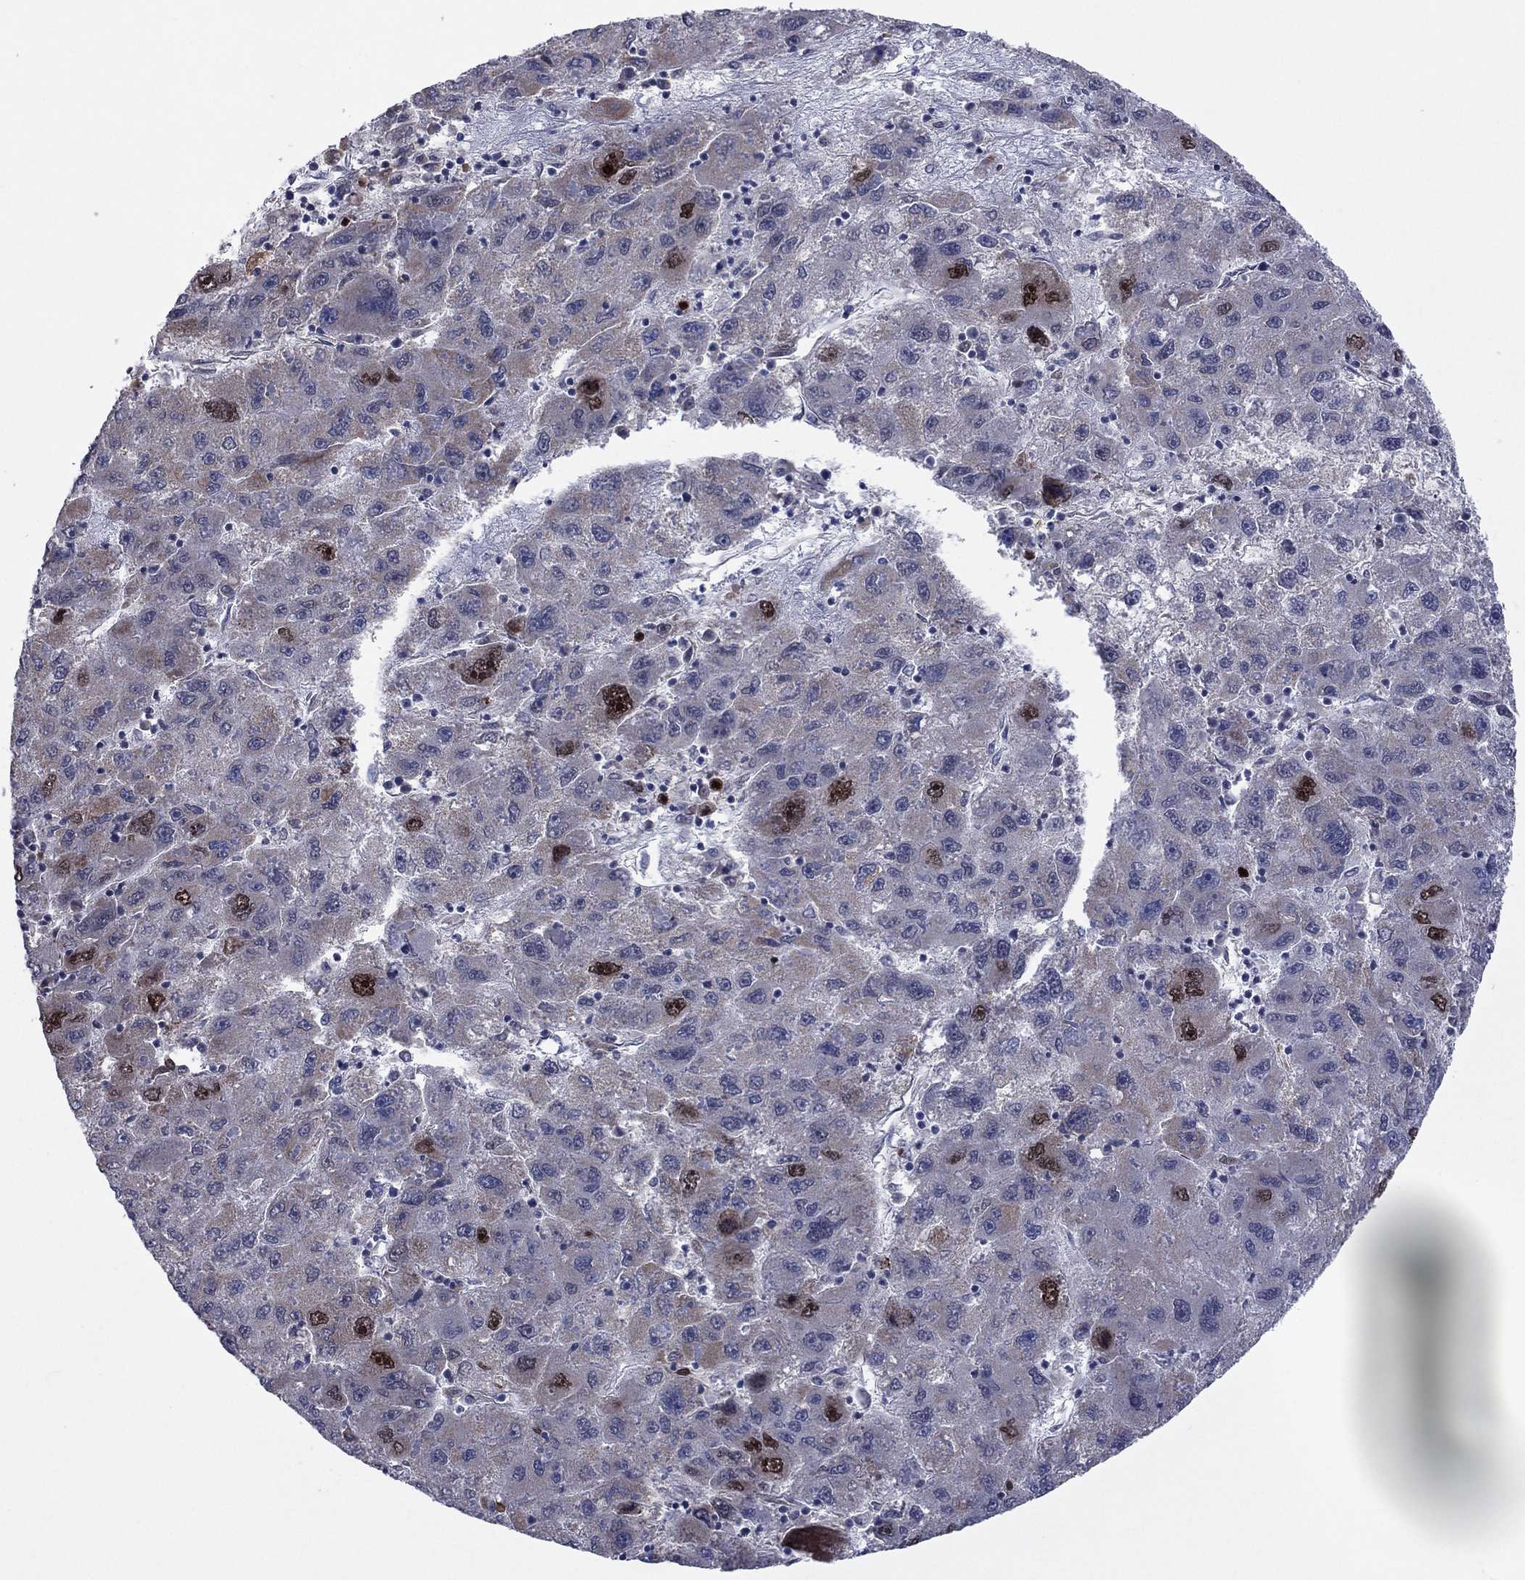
{"staining": {"intensity": "strong", "quantity": "<25%", "location": "nuclear"}, "tissue": "liver cancer", "cell_type": "Tumor cells", "image_type": "cancer", "snomed": [{"axis": "morphology", "description": "Carcinoma, Hepatocellular, NOS"}, {"axis": "topography", "description": "Liver"}], "caption": "Brown immunohistochemical staining in hepatocellular carcinoma (liver) displays strong nuclear staining in about <25% of tumor cells.", "gene": "CDCA5", "patient": {"sex": "male", "age": 75}}